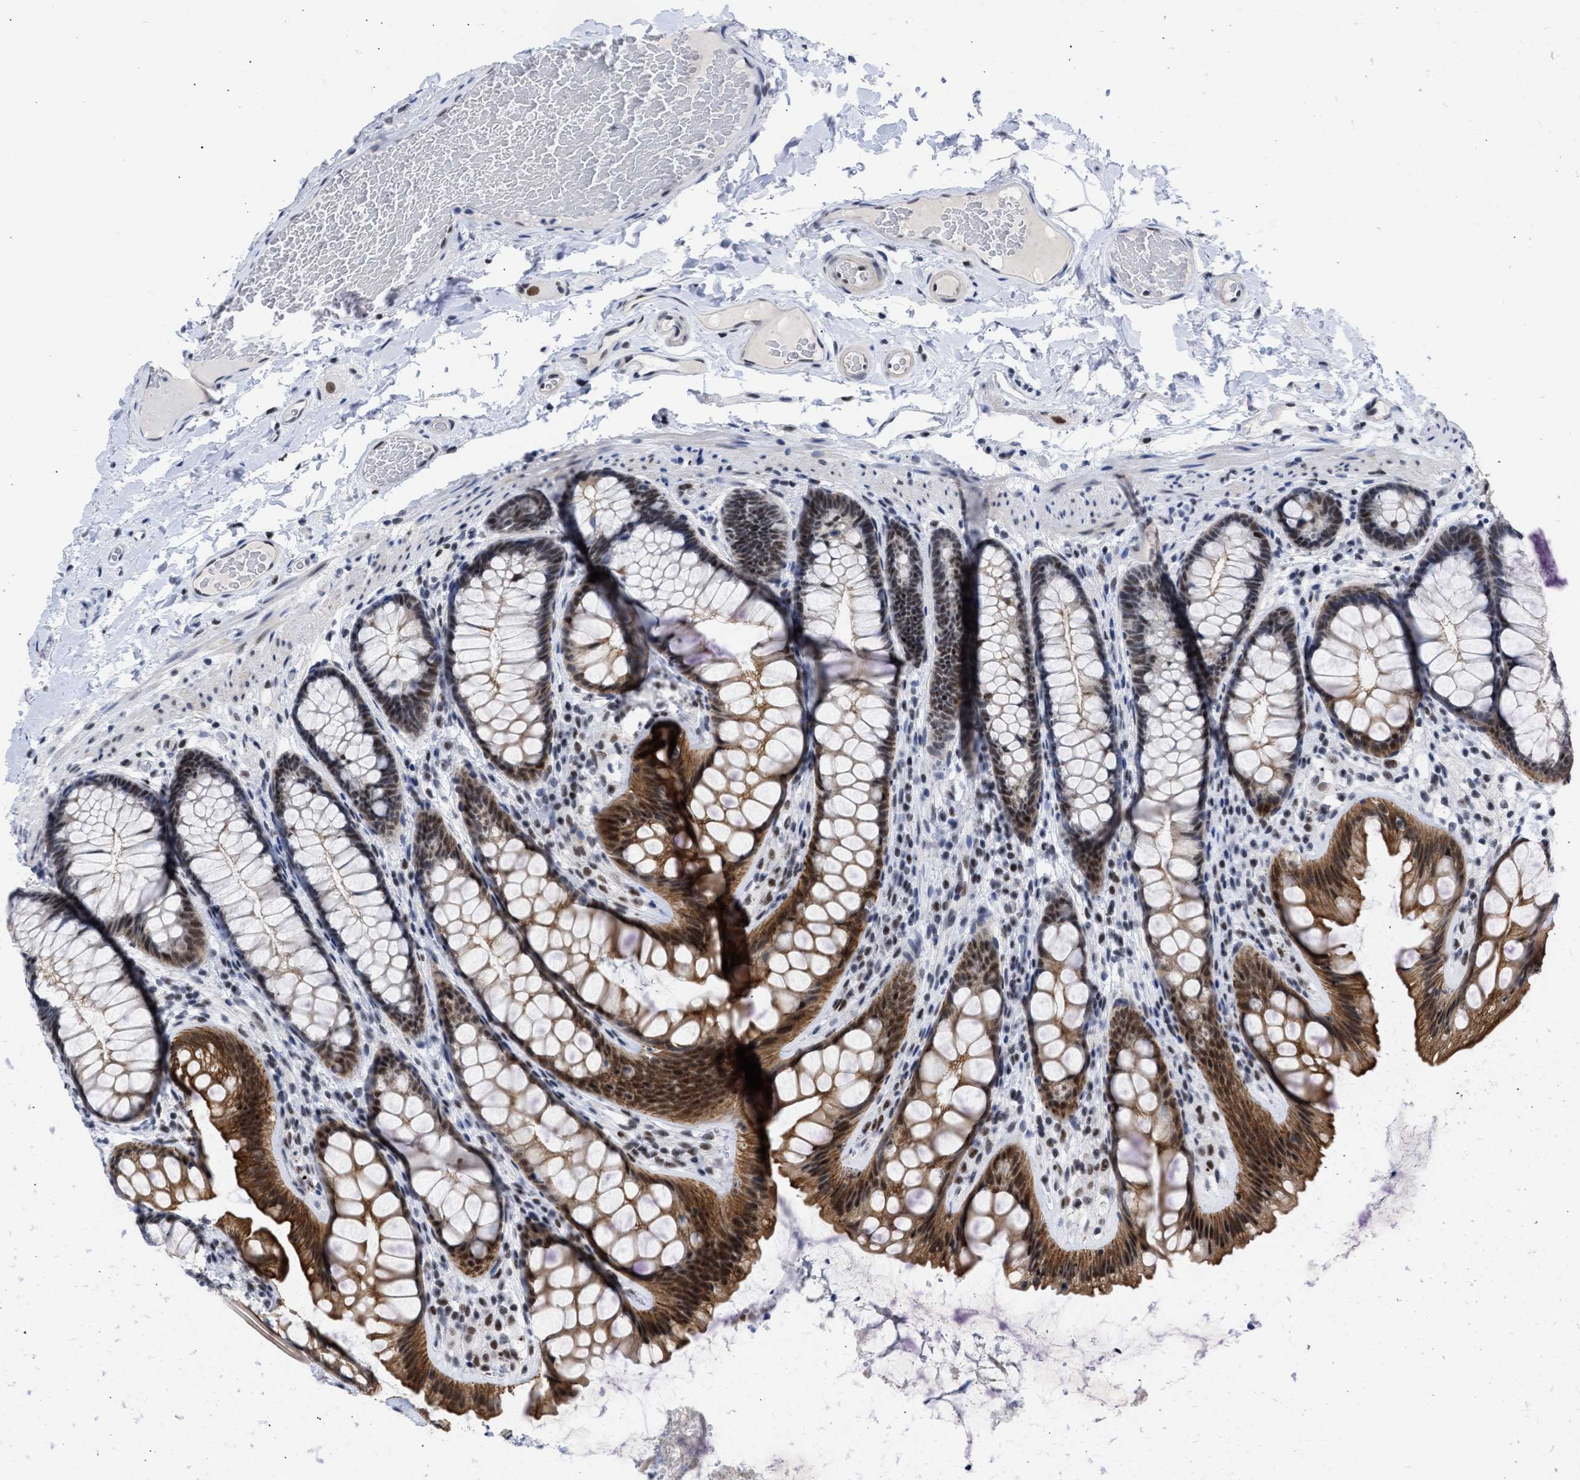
{"staining": {"intensity": "negative", "quantity": "none", "location": "none"}, "tissue": "colon", "cell_type": "Endothelial cells", "image_type": "normal", "snomed": [{"axis": "morphology", "description": "Normal tissue, NOS"}, {"axis": "topography", "description": "Colon"}], "caption": "This is a micrograph of immunohistochemistry staining of normal colon, which shows no staining in endothelial cells.", "gene": "DDX41", "patient": {"sex": "female", "age": 56}}